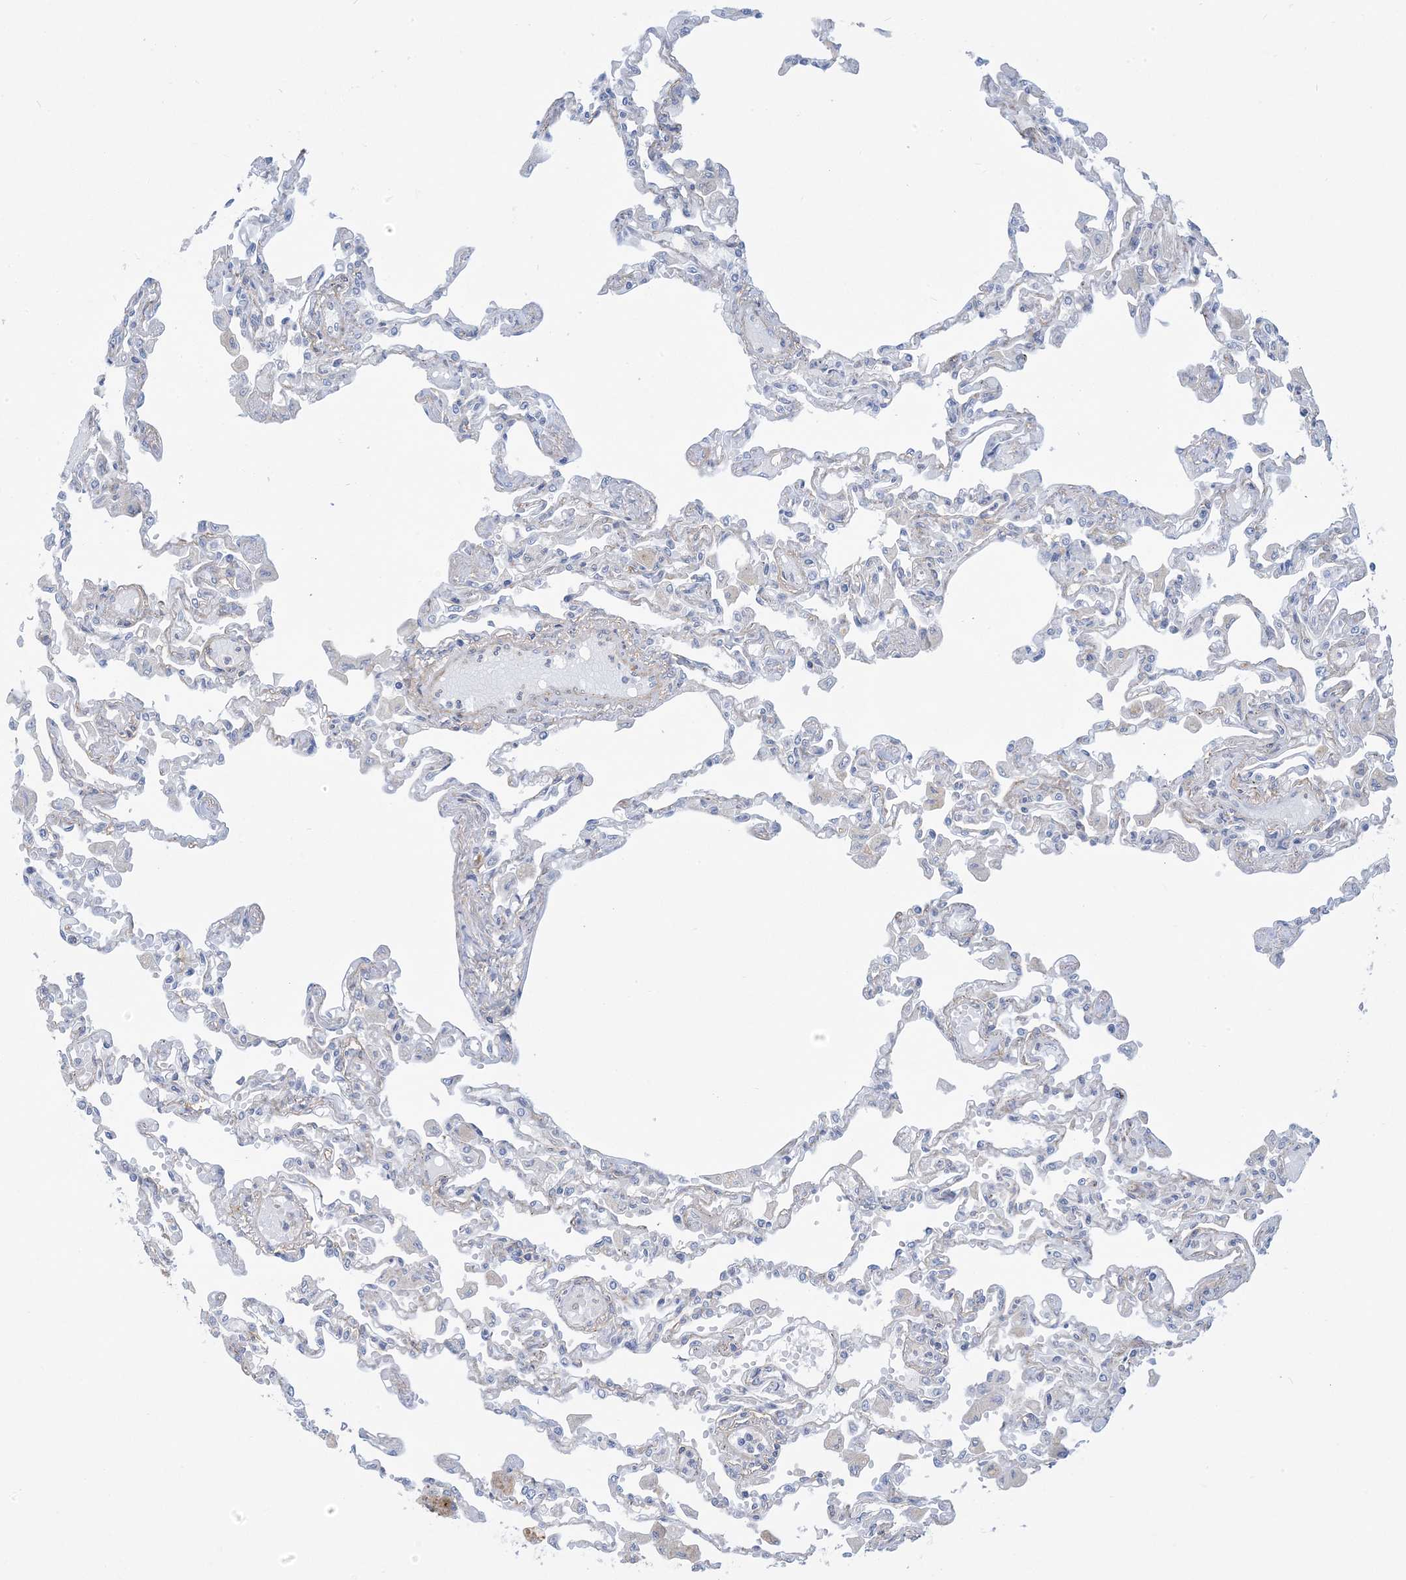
{"staining": {"intensity": "negative", "quantity": "none", "location": "none"}, "tissue": "lung", "cell_type": "Alveolar cells", "image_type": "normal", "snomed": [{"axis": "morphology", "description": "Normal tissue, NOS"}, {"axis": "topography", "description": "Bronchus"}, {"axis": "topography", "description": "Lung"}], "caption": "Alveolar cells show no significant expression in benign lung.", "gene": "AOC1", "patient": {"sex": "female", "age": 49}}